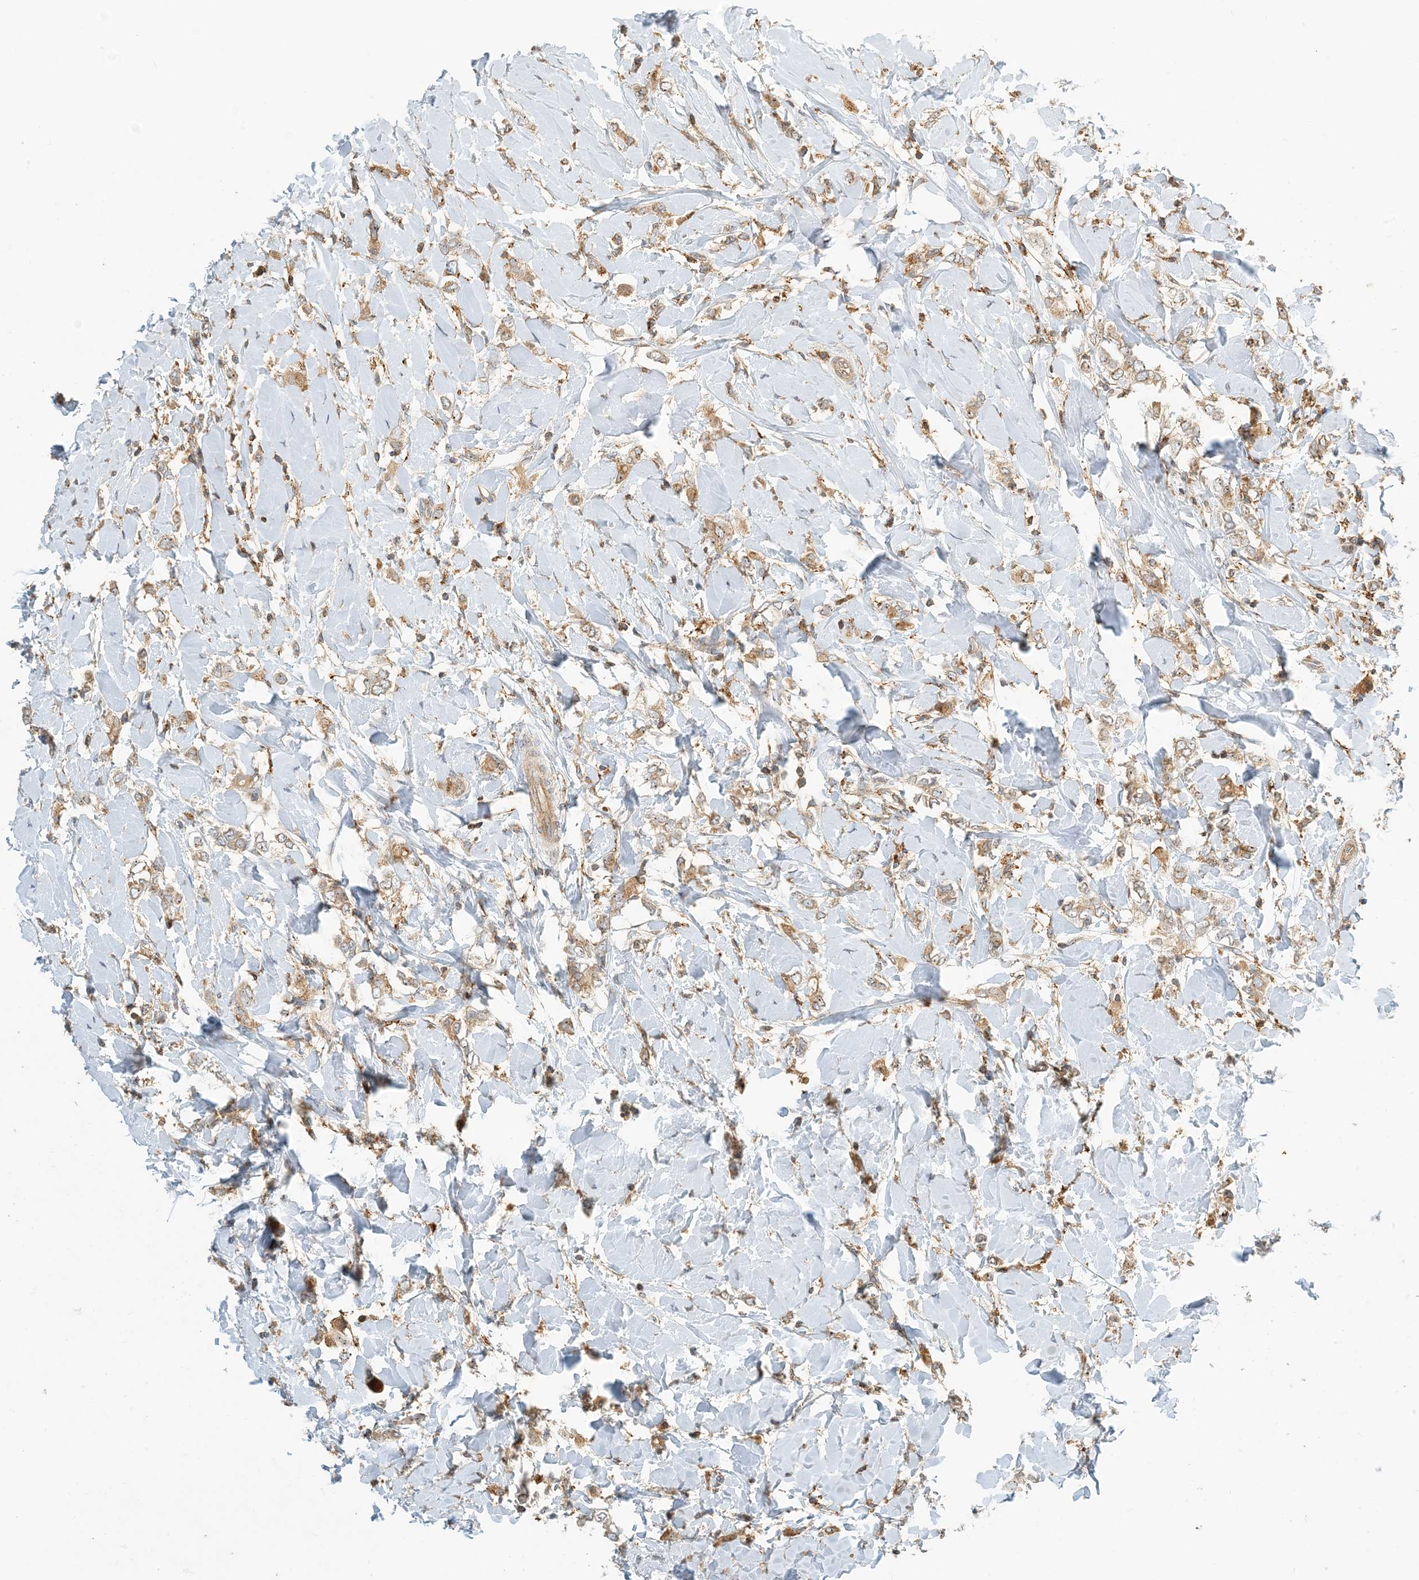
{"staining": {"intensity": "moderate", "quantity": ">75%", "location": "cytoplasmic/membranous"}, "tissue": "breast cancer", "cell_type": "Tumor cells", "image_type": "cancer", "snomed": [{"axis": "morphology", "description": "Normal tissue, NOS"}, {"axis": "morphology", "description": "Lobular carcinoma"}, {"axis": "topography", "description": "Breast"}], "caption": "Breast lobular carcinoma stained with a protein marker displays moderate staining in tumor cells.", "gene": "COLEC11", "patient": {"sex": "female", "age": 47}}